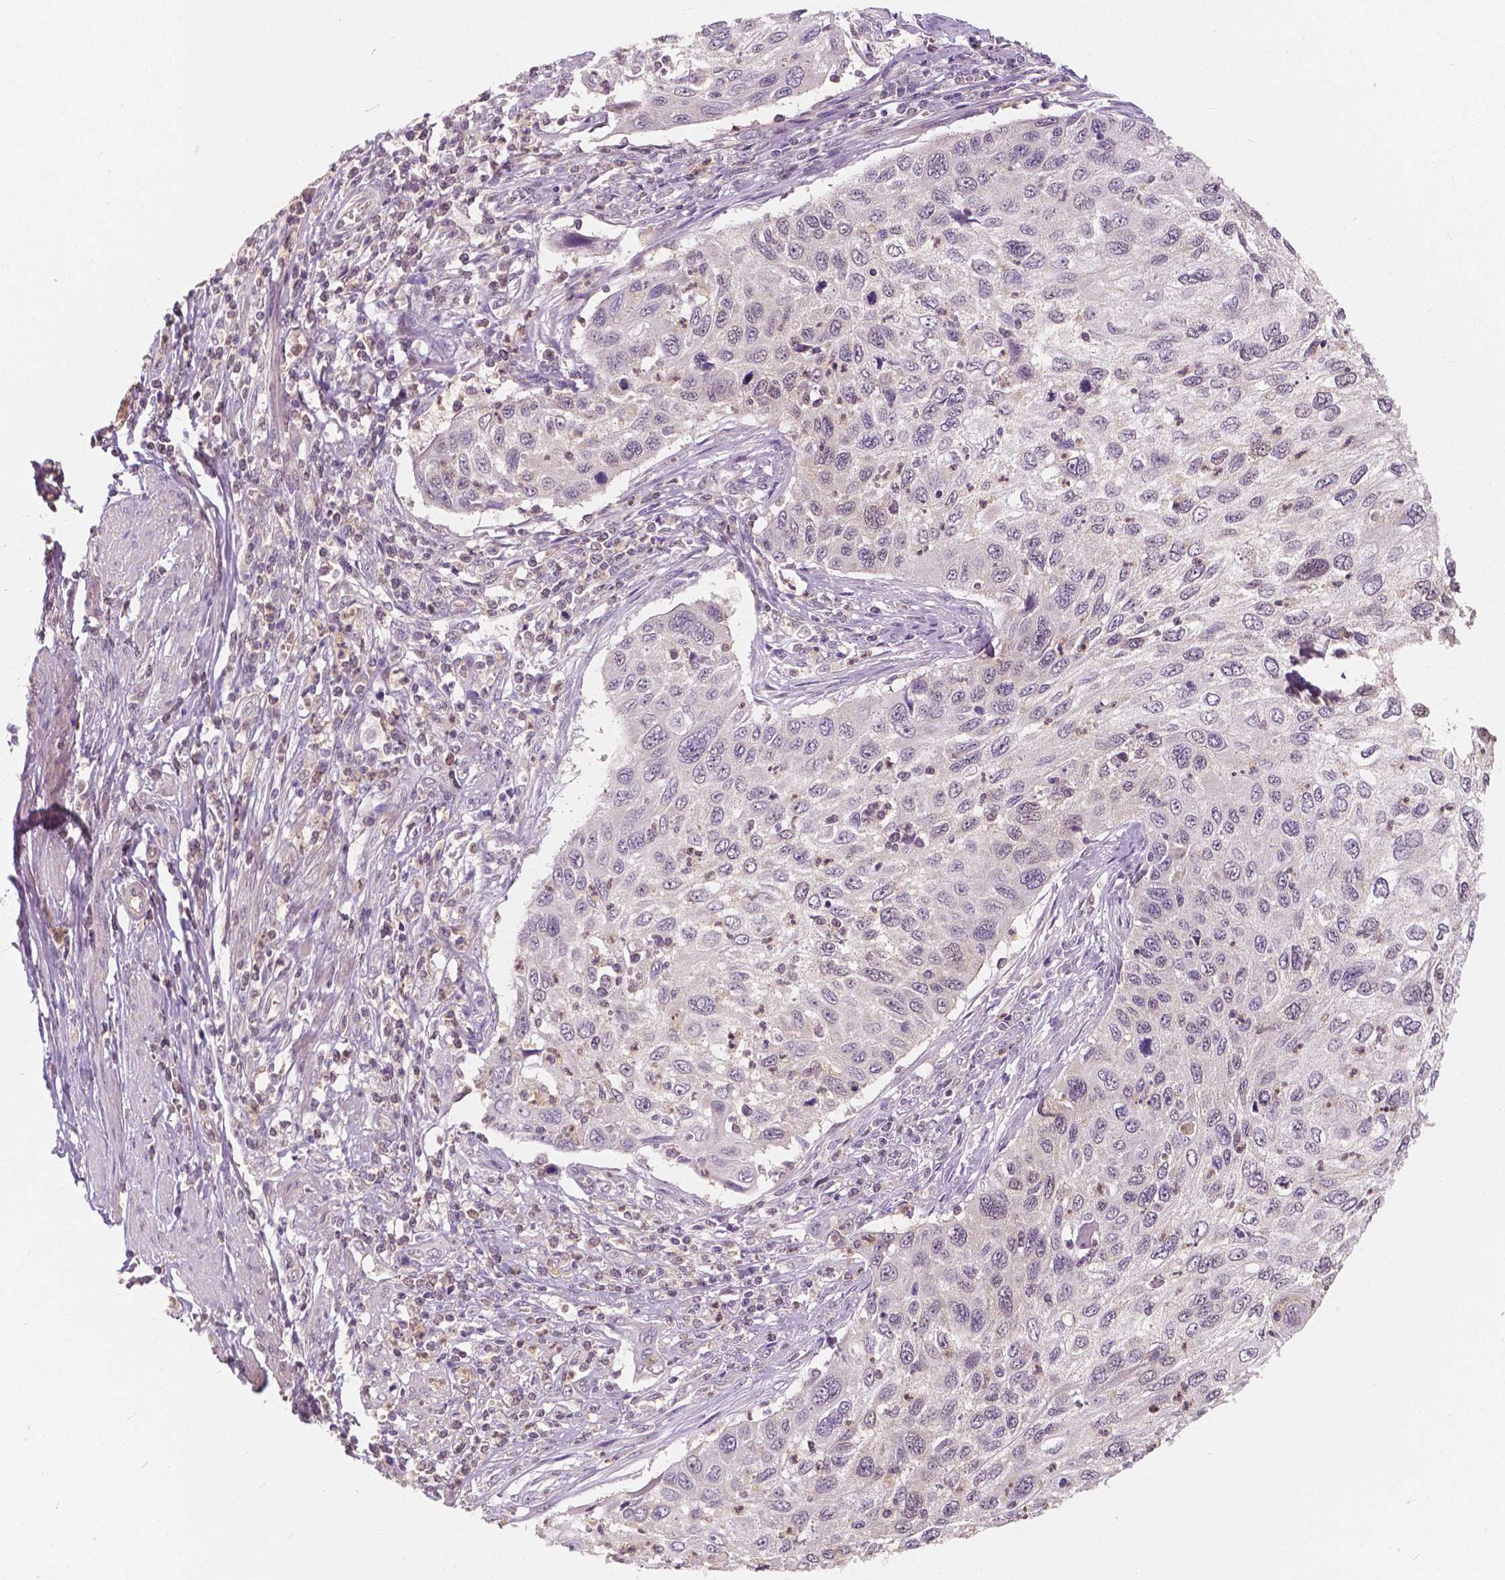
{"staining": {"intensity": "negative", "quantity": "none", "location": "none"}, "tissue": "cervical cancer", "cell_type": "Tumor cells", "image_type": "cancer", "snomed": [{"axis": "morphology", "description": "Squamous cell carcinoma, NOS"}, {"axis": "topography", "description": "Cervix"}], "caption": "DAB (3,3'-diaminobenzidine) immunohistochemical staining of cervical cancer demonstrates no significant expression in tumor cells.", "gene": "NAPRT", "patient": {"sex": "female", "age": 70}}